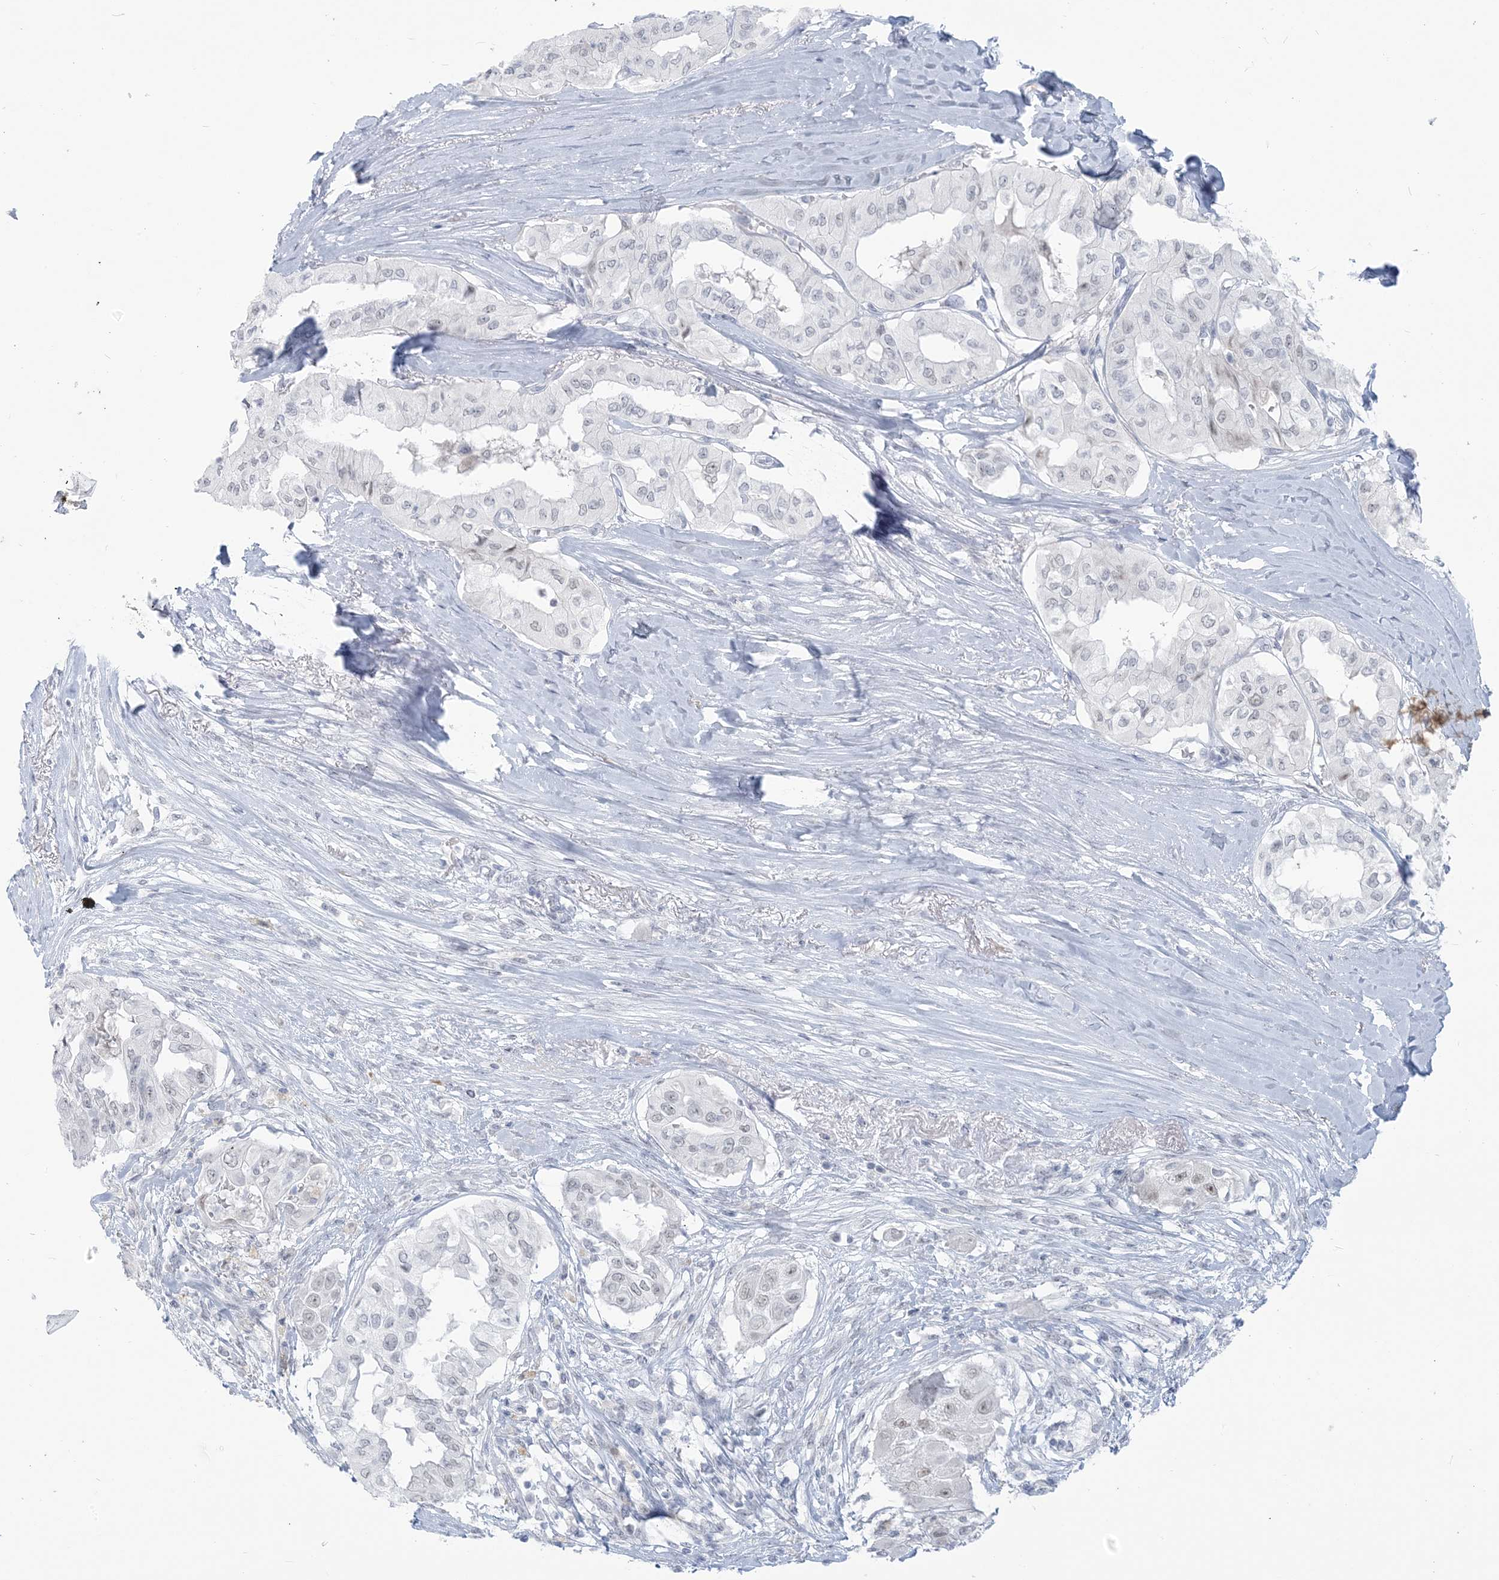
{"staining": {"intensity": "negative", "quantity": "none", "location": "none"}, "tissue": "thyroid cancer", "cell_type": "Tumor cells", "image_type": "cancer", "snomed": [{"axis": "morphology", "description": "Papillary adenocarcinoma, NOS"}, {"axis": "topography", "description": "Thyroid gland"}], "caption": "Immunohistochemical staining of thyroid cancer demonstrates no significant staining in tumor cells.", "gene": "SCML1", "patient": {"sex": "female", "age": 59}}